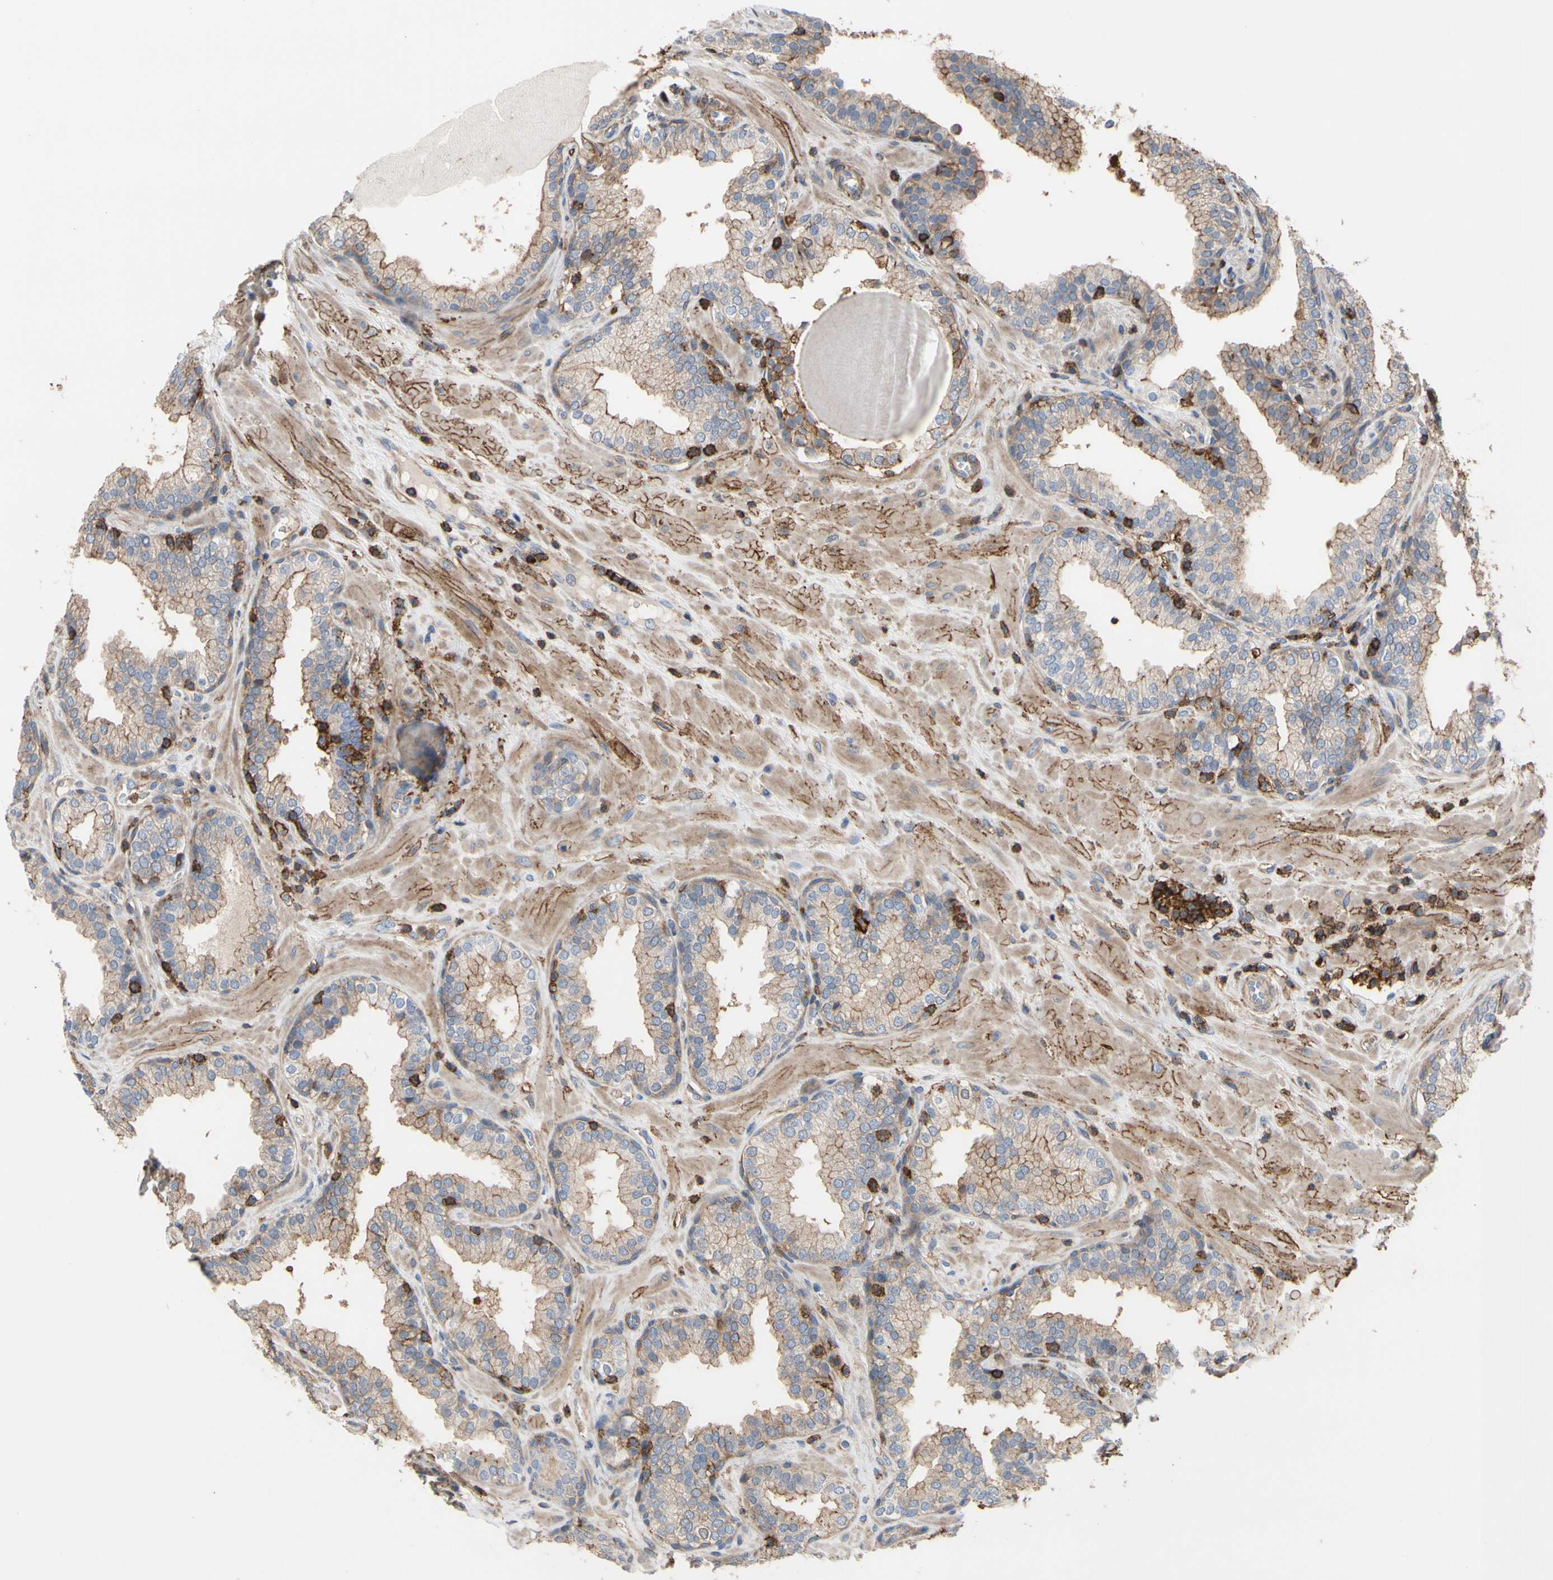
{"staining": {"intensity": "weak", "quantity": ">75%", "location": "cytoplasmic/membranous"}, "tissue": "prostate", "cell_type": "Glandular cells", "image_type": "normal", "snomed": [{"axis": "morphology", "description": "Normal tissue, NOS"}, {"axis": "topography", "description": "Prostate"}], "caption": "The micrograph reveals staining of benign prostate, revealing weak cytoplasmic/membranous protein staining (brown color) within glandular cells. The protein is shown in brown color, while the nuclei are stained blue.", "gene": "ANXA6", "patient": {"sex": "male", "age": 51}}